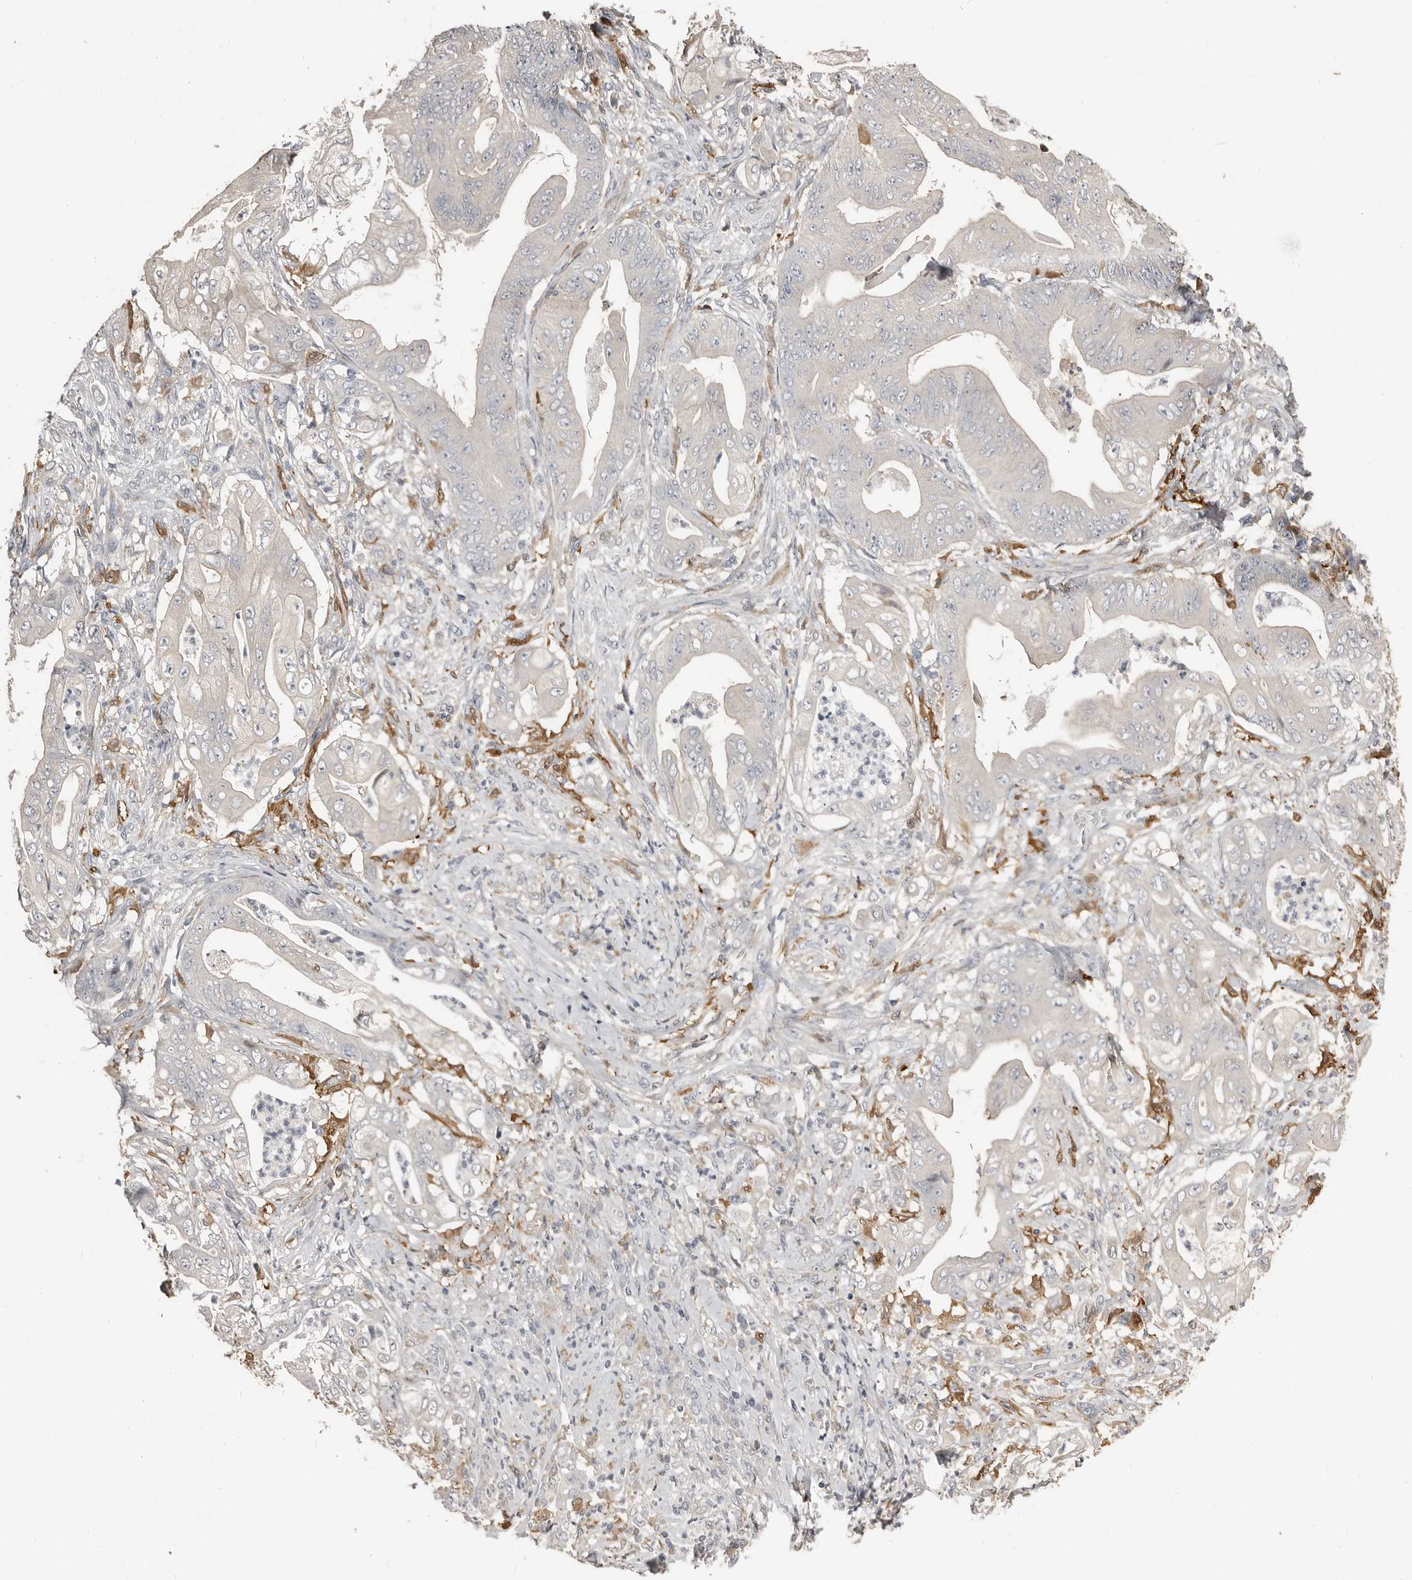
{"staining": {"intensity": "negative", "quantity": "none", "location": "none"}, "tissue": "stomach cancer", "cell_type": "Tumor cells", "image_type": "cancer", "snomed": [{"axis": "morphology", "description": "Adenocarcinoma, NOS"}, {"axis": "topography", "description": "Stomach"}], "caption": "This is an IHC image of stomach cancer (adenocarcinoma). There is no expression in tumor cells.", "gene": "KCNJ8", "patient": {"sex": "female", "age": 73}}